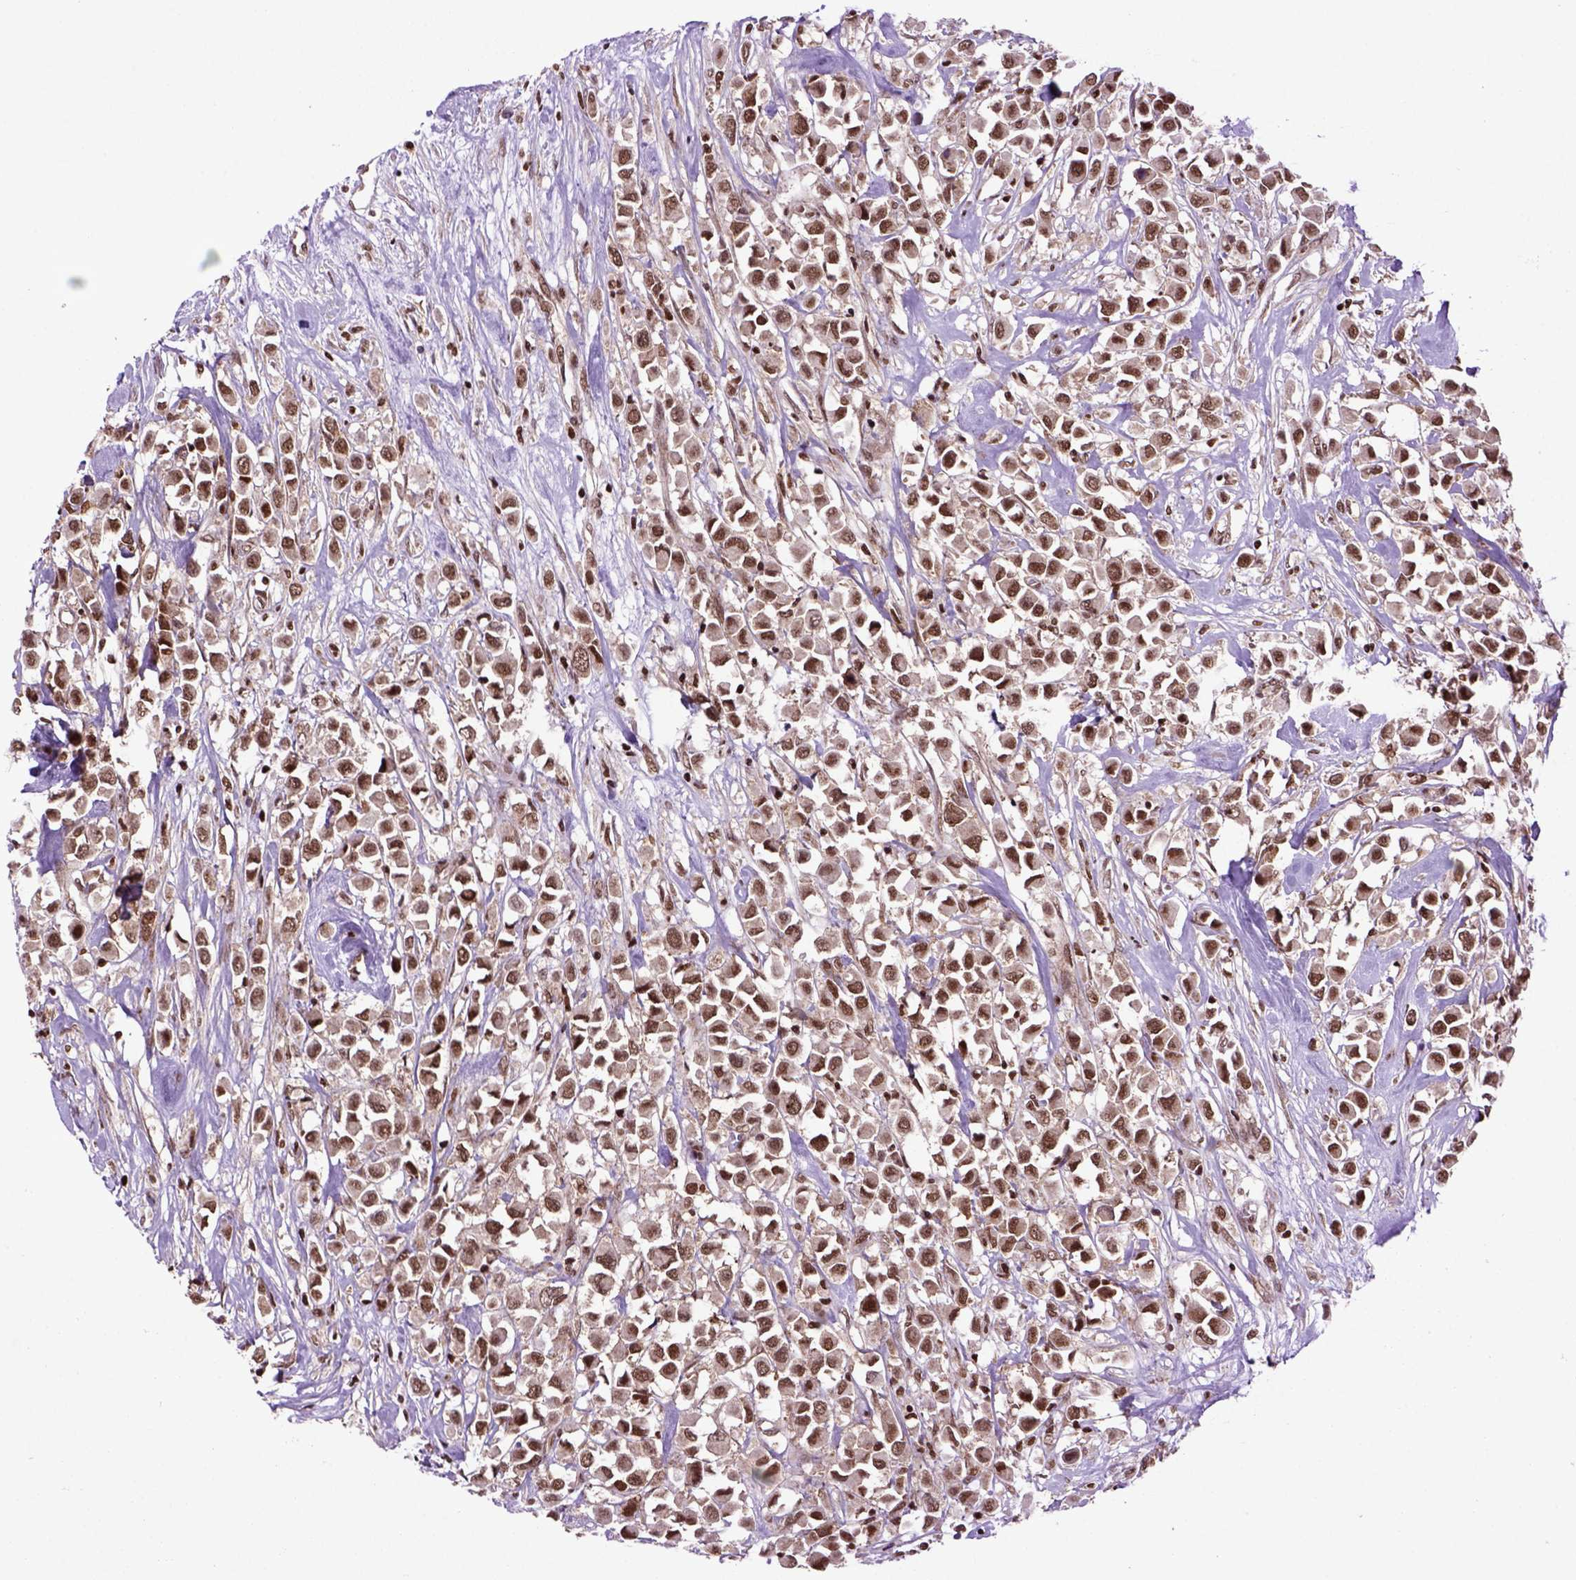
{"staining": {"intensity": "strong", "quantity": ">75%", "location": "nuclear"}, "tissue": "breast cancer", "cell_type": "Tumor cells", "image_type": "cancer", "snomed": [{"axis": "morphology", "description": "Duct carcinoma"}, {"axis": "topography", "description": "Breast"}], "caption": "DAB immunohistochemical staining of human breast cancer (intraductal carcinoma) demonstrates strong nuclear protein expression in approximately >75% of tumor cells.", "gene": "CELF1", "patient": {"sex": "female", "age": 61}}